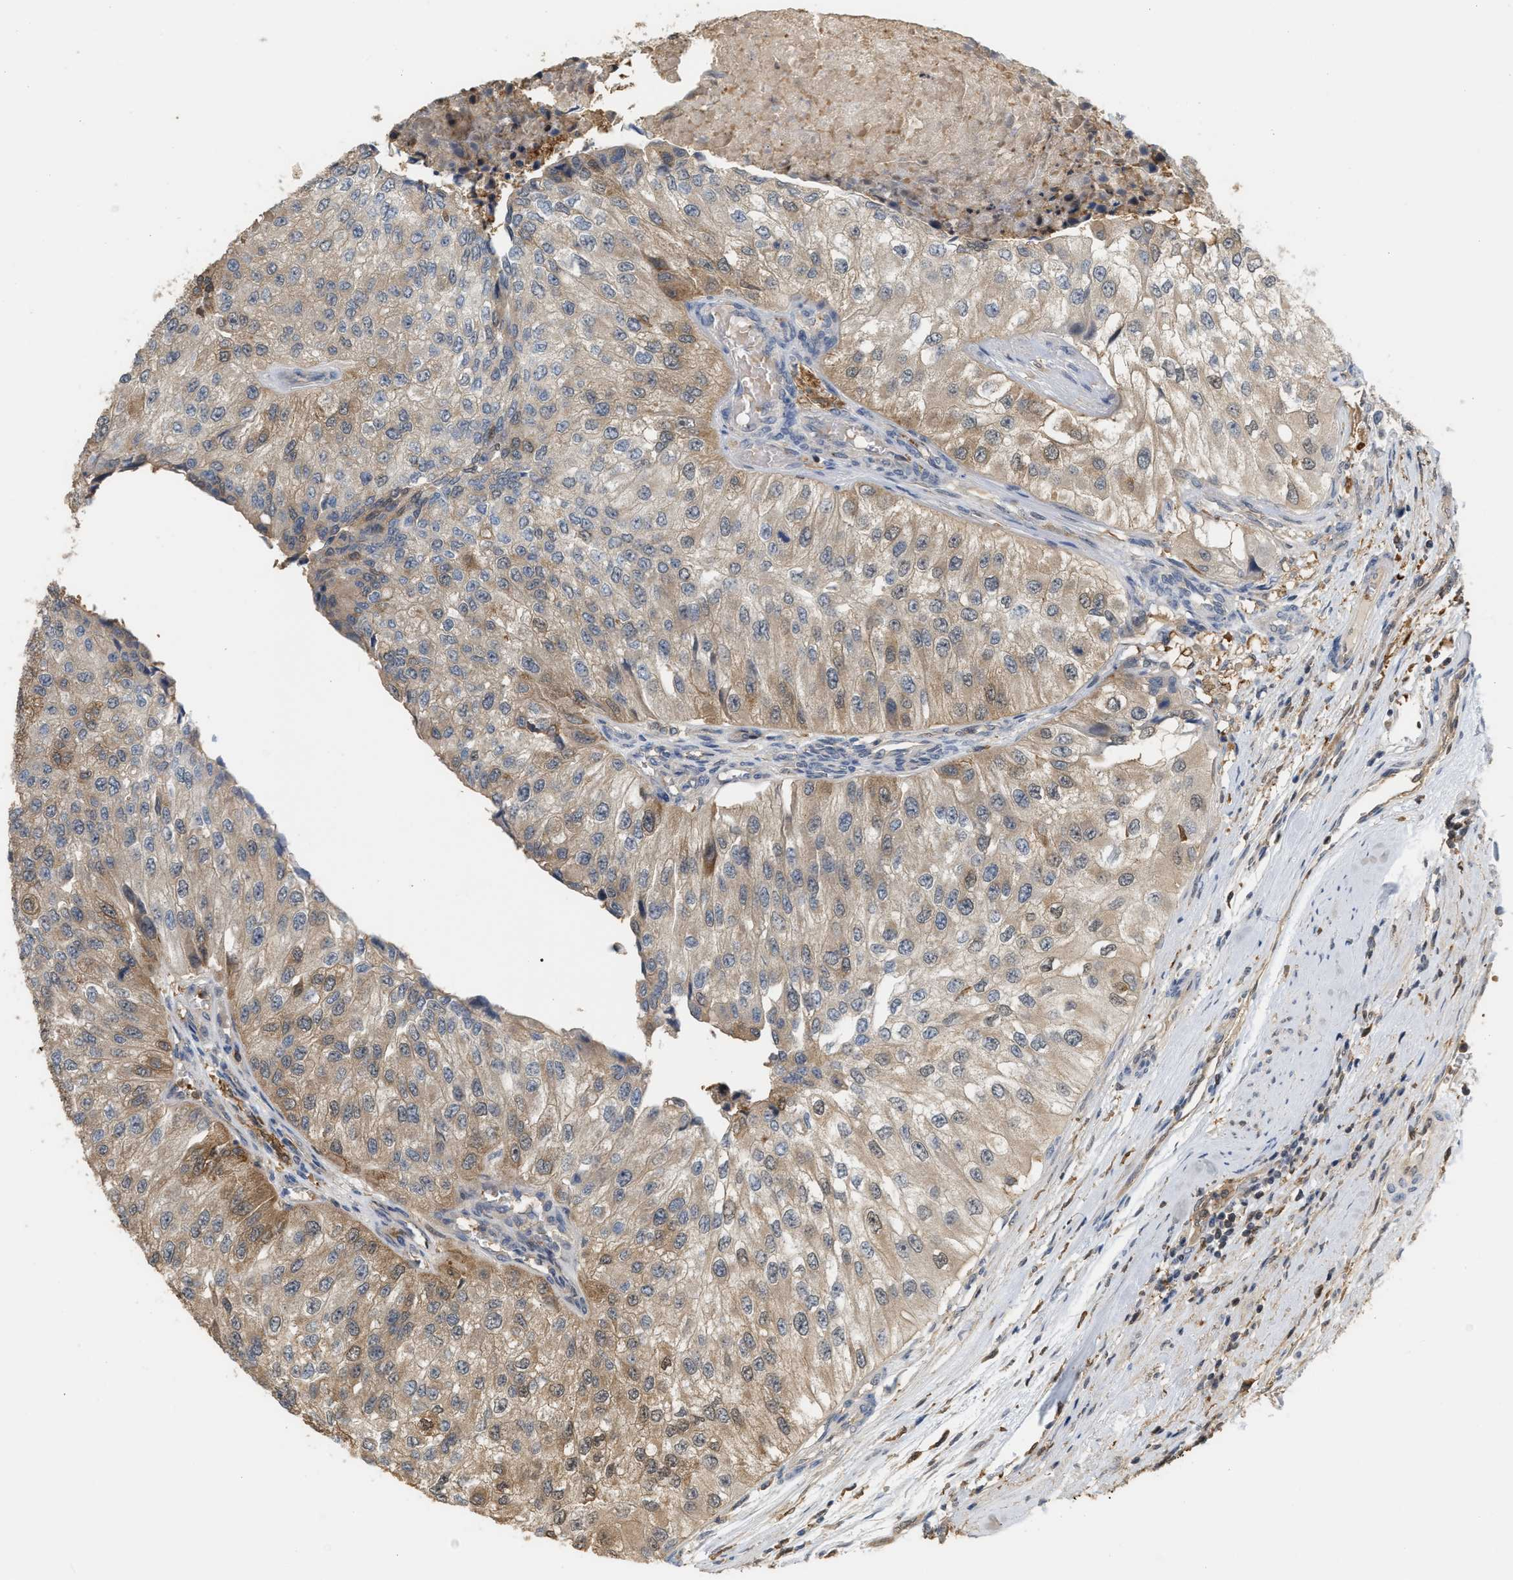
{"staining": {"intensity": "weak", "quantity": ">75%", "location": "cytoplasmic/membranous"}, "tissue": "urothelial cancer", "cell_type": "Tumor cells", "image_type": "cancer", "snomed": [{"axis": "morphology", "description": "Urothelial carcinoma, High grade"}, {"axis": "topography", "description": "Kidney"}, {"axis": "topography", "description": "Urinary bladder"}], "caption": "Immunohistochemical staining of human high-grade urothelial carcinoma exhibits weak cytoplasmic/membranous protein expression in about >75% of tumor cells. The staining was performed using DAB (3,3'-diaminobenzidine) to visualize the protein expression in brown, while the nuclei were stained in blue with hematoxylin (Magnification: 20x).", "gene": "MTPN", "patient": {"sex": "male", "age": 77}}